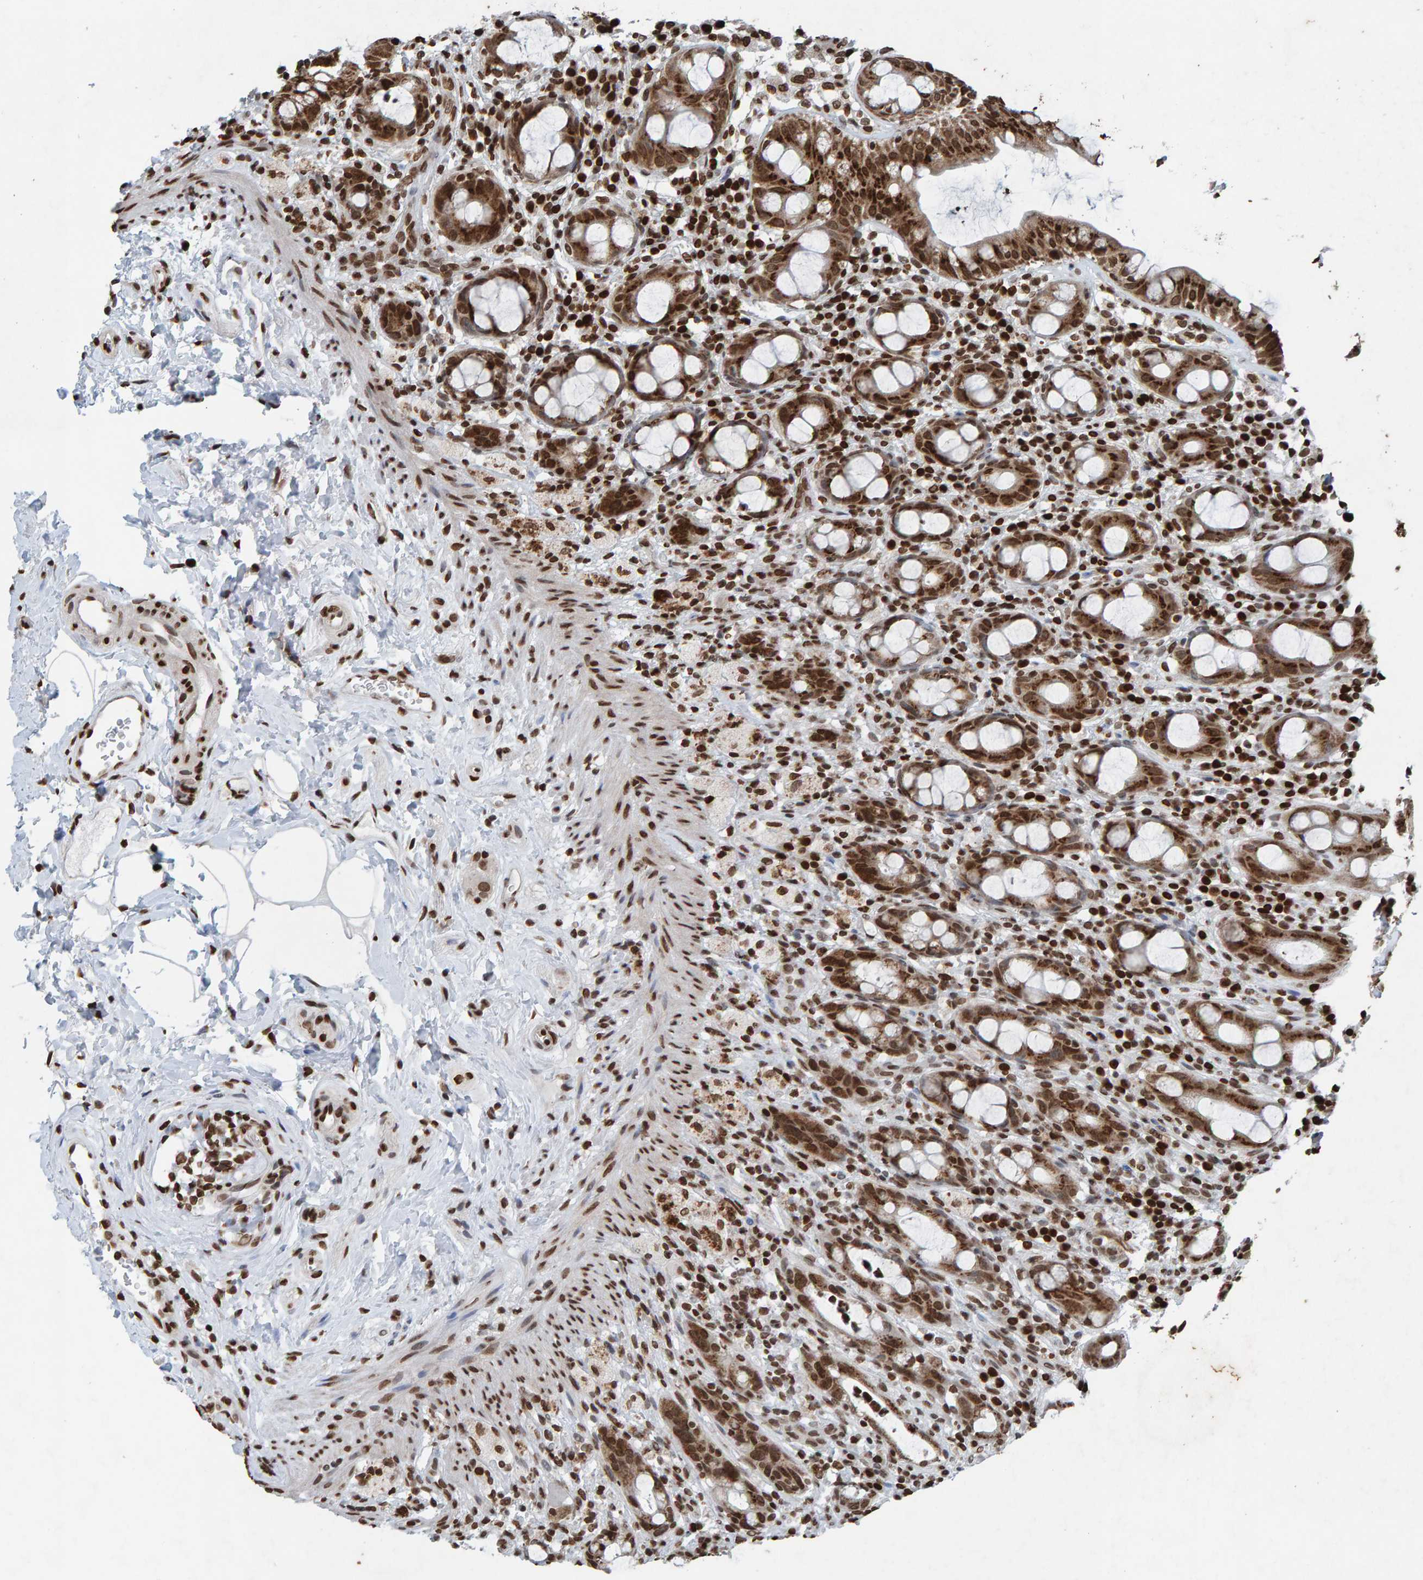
{"staining": {"intensity": "moderate", "quantity": ">75%", "location": "cytoplasmic/membranous,nuclear"}, "tissue": "rectum", "cell_type": "Glandular cells", "image_type": "normal", "snomed": [{"axis": "morphology", "description": "Normal tissue, NOS"}, {"axis": "topography", "description": "Rectum"}], "caption": "Immunohistochemical staining of unremarkable rectum demonstrates medium levels of moderate cytoplasmic/membranous,nuclear staining in about >75% of glandular cells.", "gene": "H2AZ1", "patient": {"sex": "male", "age": 44}}